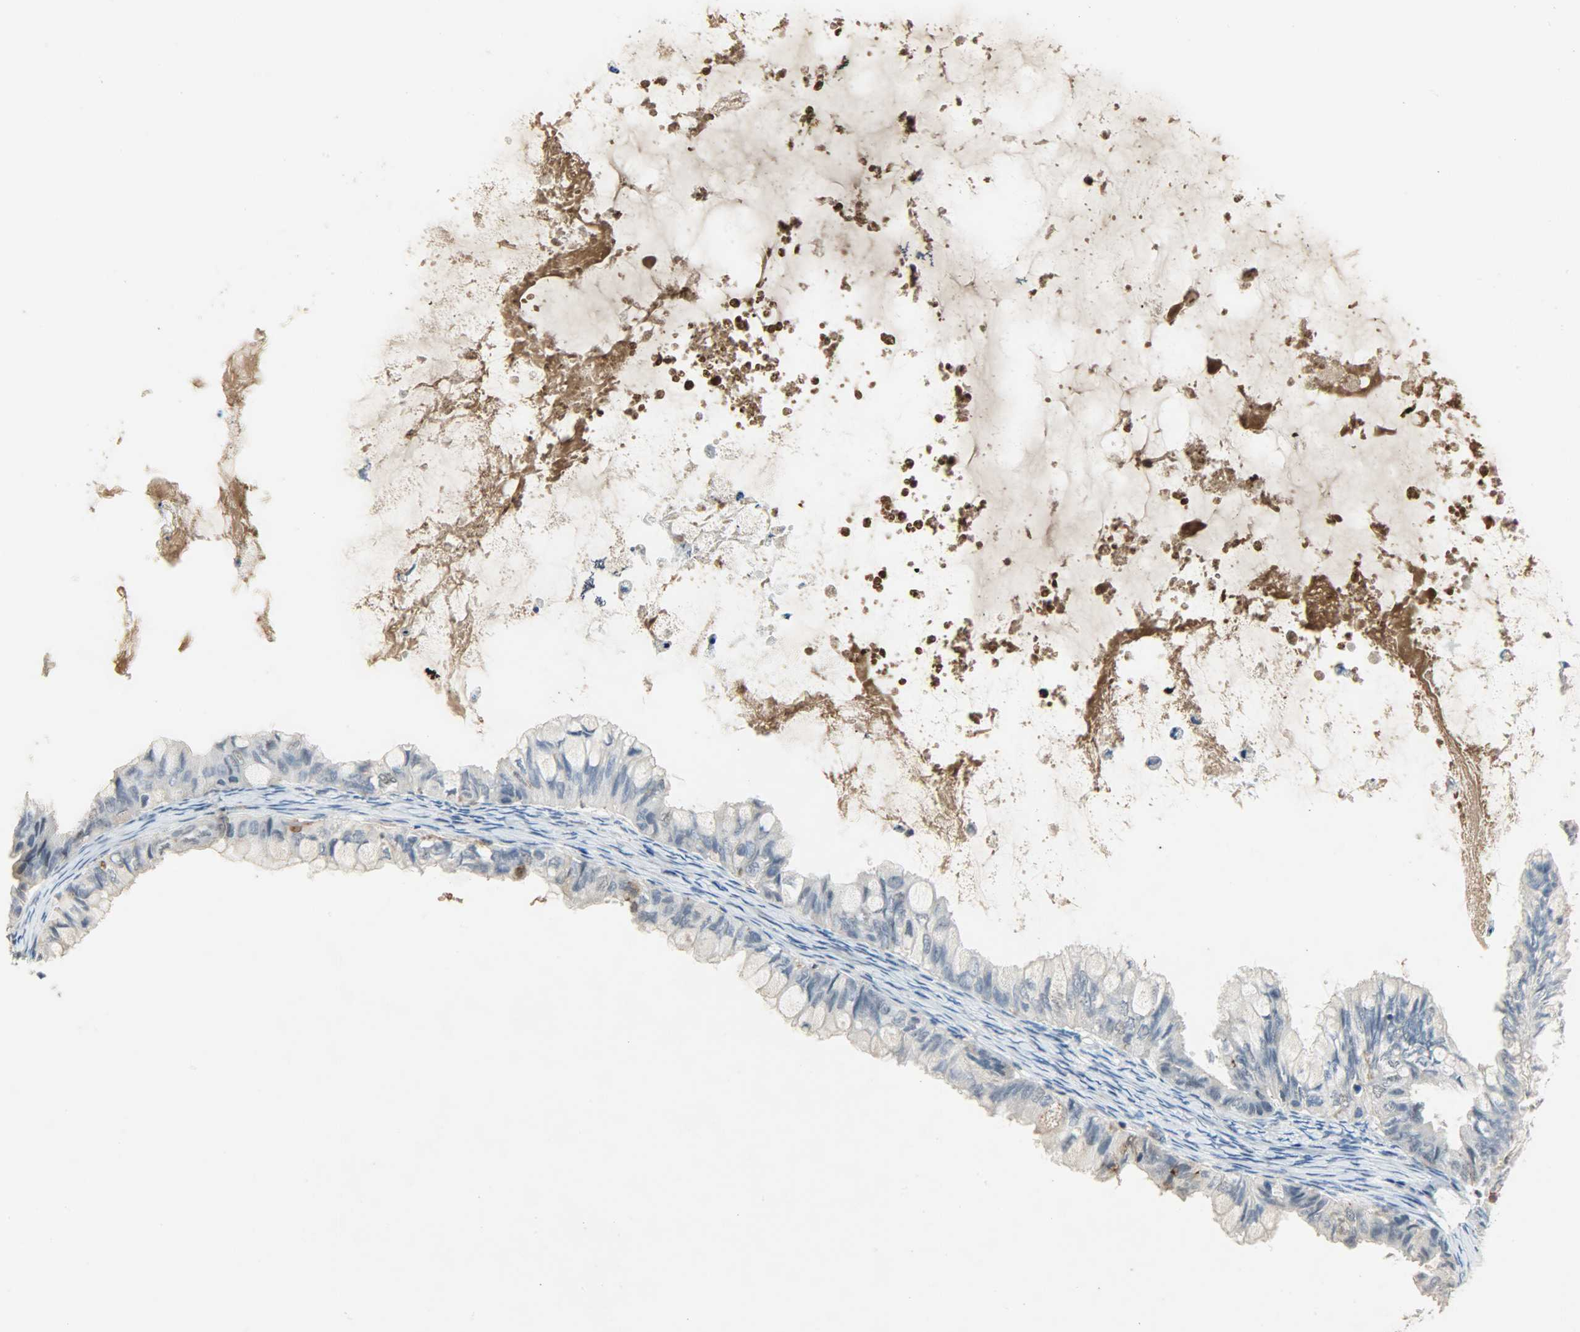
{"staining": {"intensity": "negative", "quantity": "none", "location": "none"}, "tissue": "ovarian cancer", "cell_type": "Tumor cells", "image_type": "cancer", "snomed": [{"axis": "morphology", "description": "Cystadenocarcinoma, mucinous, NOS"}, {"axis": "topography", "description": "Ovary"}], "caption": "Ovarian mucinous cystadenocarcinoma stained for a protein using IHC demonstrates no staining tumor cells.", "gene": "SKAP2", "patient": {"sex": "female", "age": 80}}